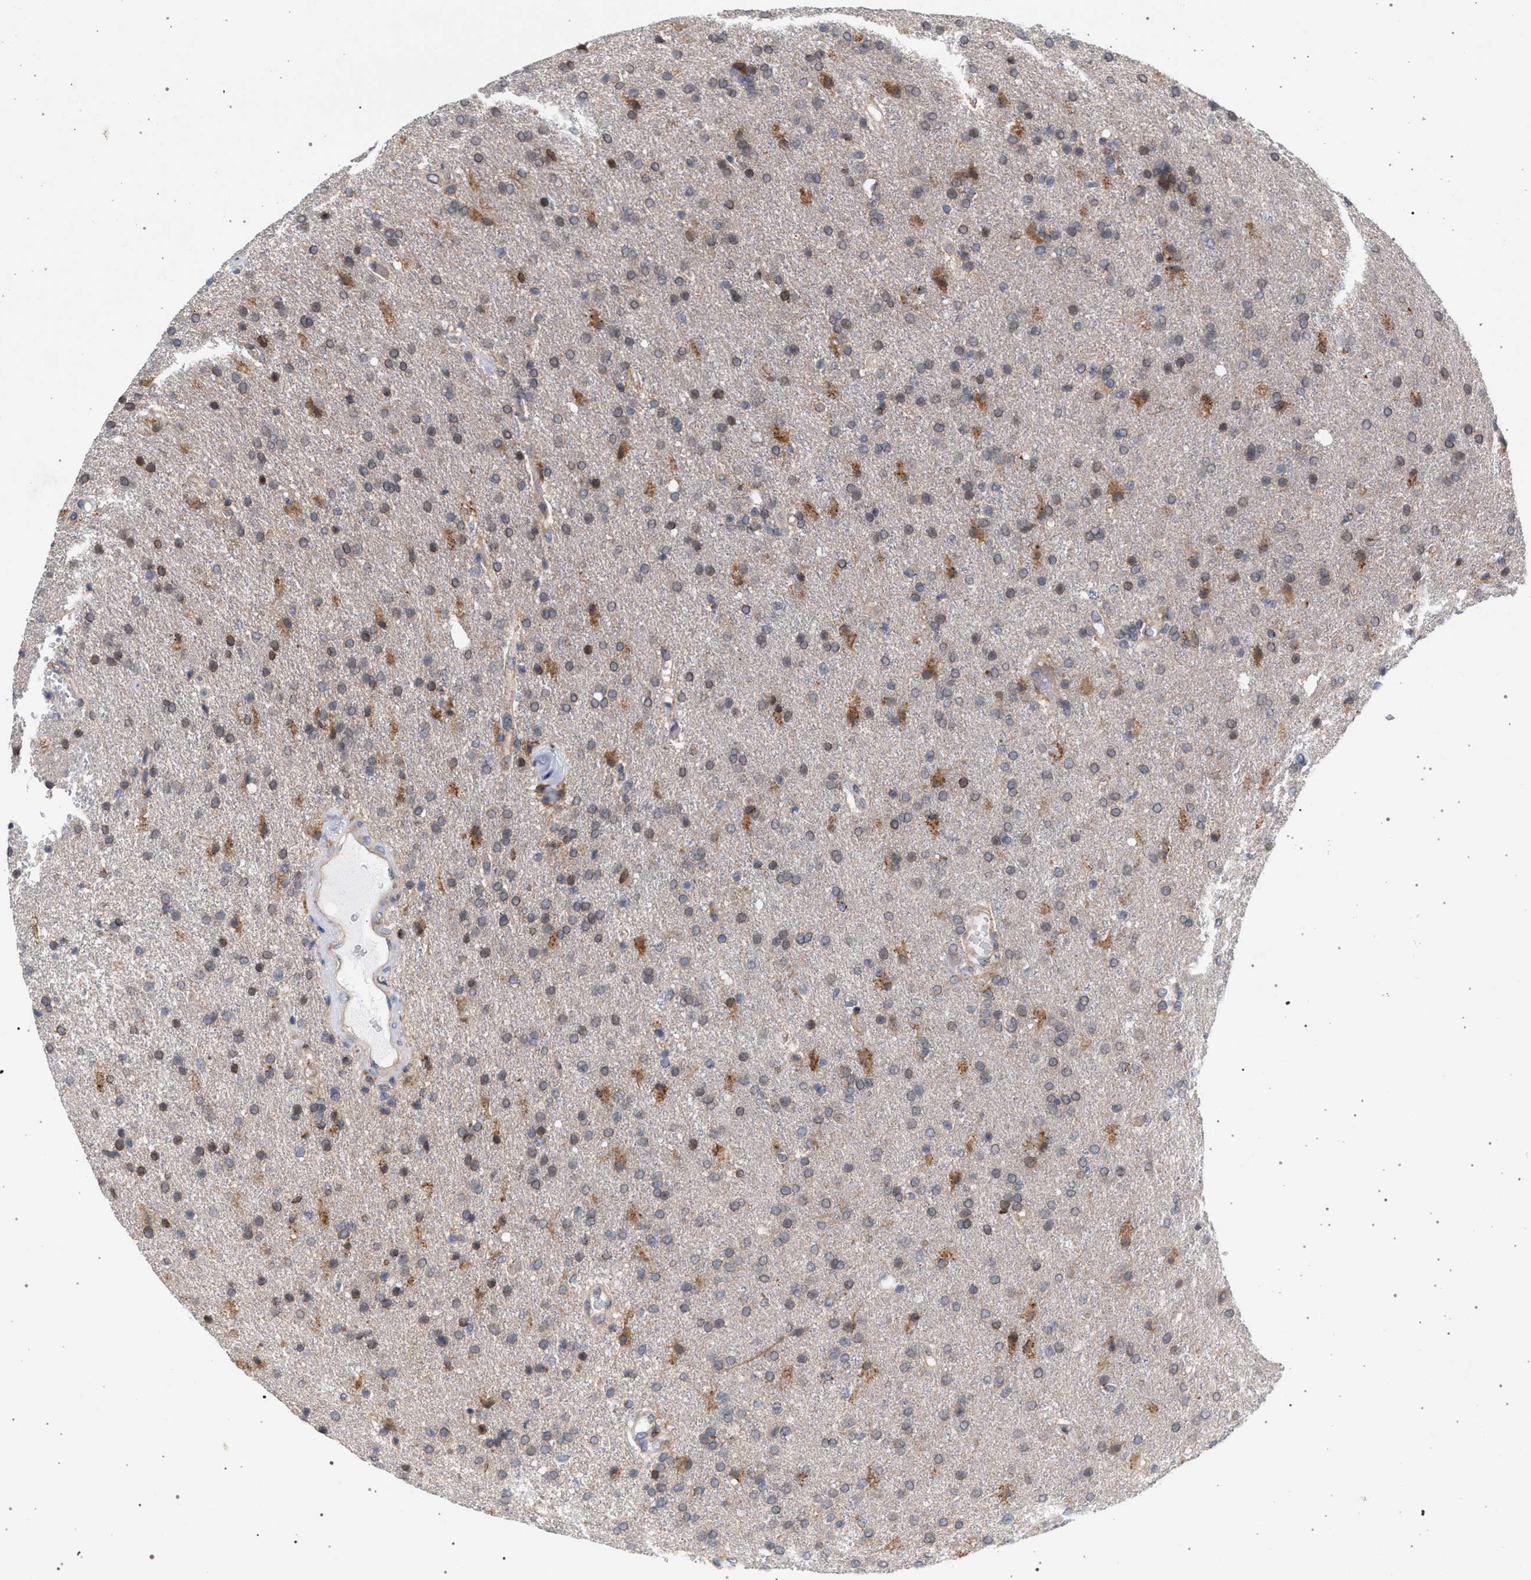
{"staining": {"intensity": "moderate", "quantity": "<25%", "location": "cytoplasmic/membranous,nuclear"}, "tissue": "glioma", "cell_type": "Tumor cells", "image_type": "cancer", "snomed": [{"axis": "morphology", "description": "Glioma, malignant, High grade"}, {"axis": "topography", "description": "Brain"}], "caption": "Immunohistochemistry (IHC) (DAB) staining of human glioma shows moderate cytoplasmic/membranous and nuclear protein staining in approximately <25% of tumor cells.", "gene": "ARPC5L", "patient": {"sex": "male", "age": 72}}